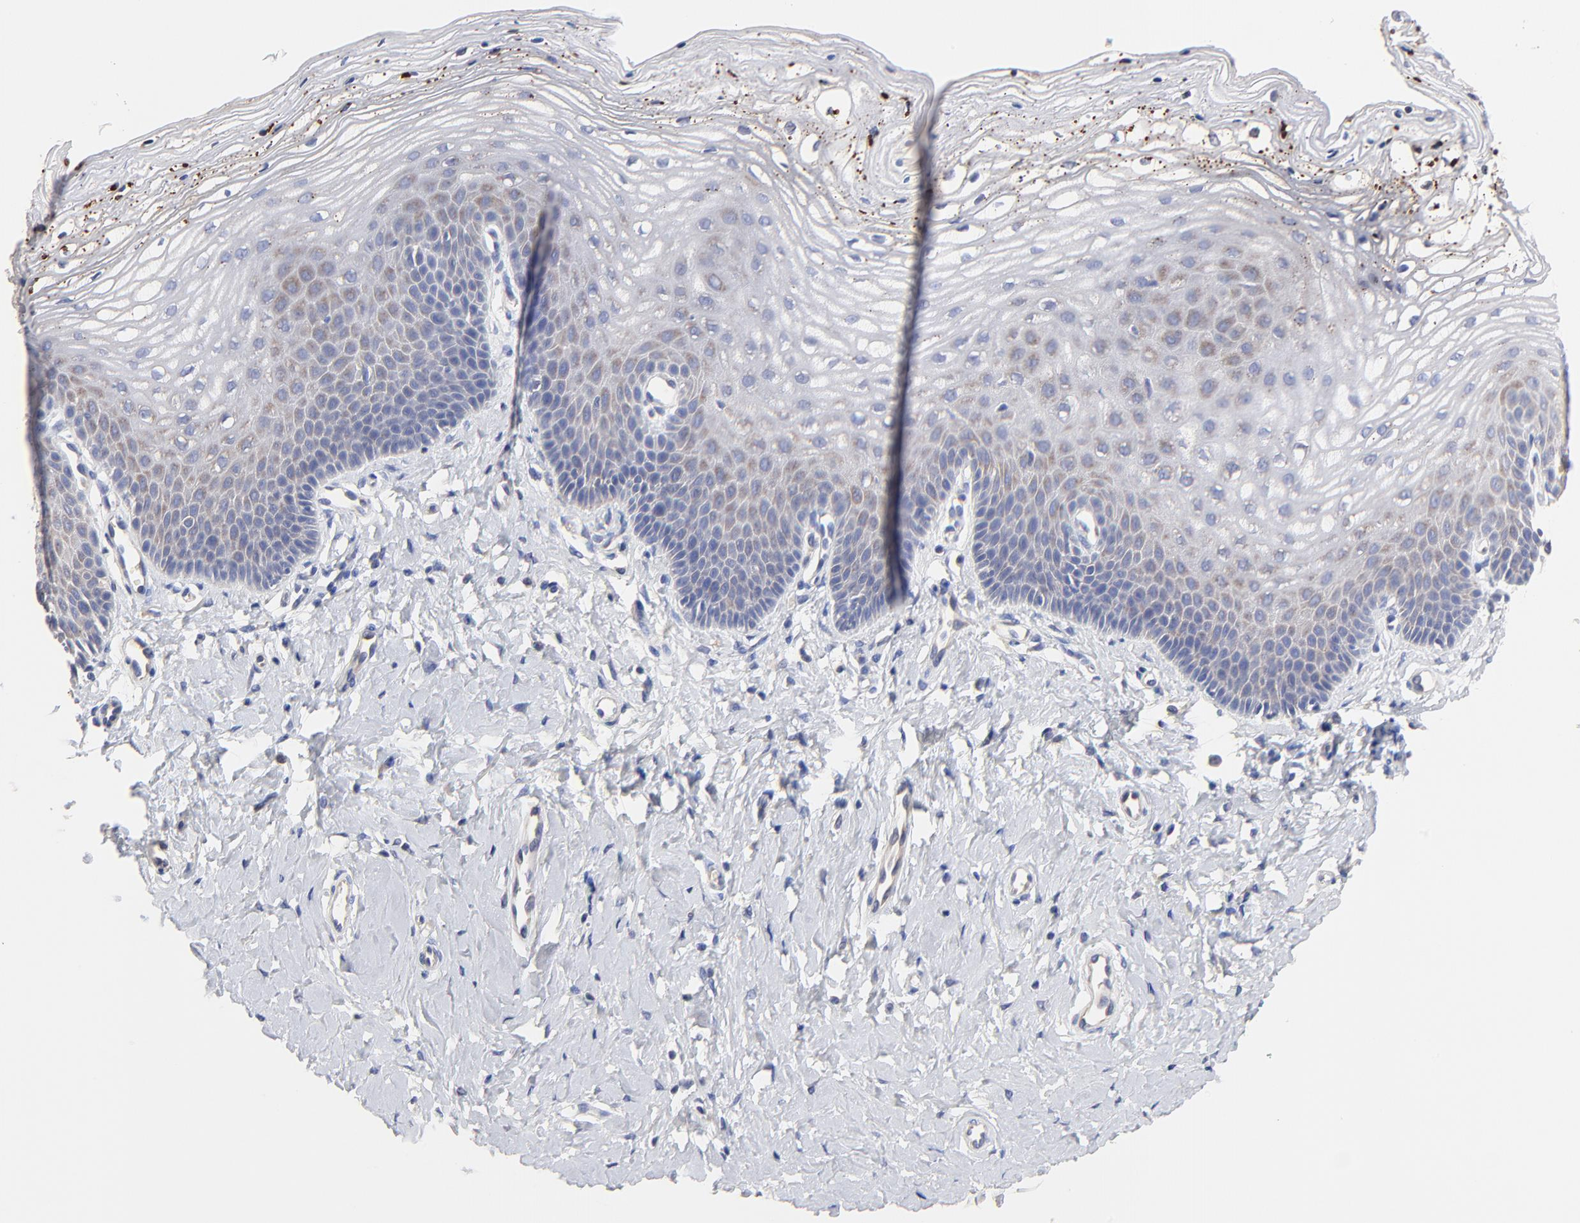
{"staining": {"intensity": "negative", "quantity": "none", "location": "none"}, "tissue": "vagina", "cell_type": "Squamous epithelial cells", "image_type": "normal", "snomed": [{"axis": "morphology", "description": "Normal tissue, NOS"}, {"axis": "topography", "description": "Vagina"}], "caption": "IHC of normal human vagina shows no positivity in squamous epithelial cells. The staining is performed using DAB brown chromogen with nuclei counter-stained in using hematoxylin.", "gene": "FBXL2", "patient": {"sex": "female", "age": 68}}